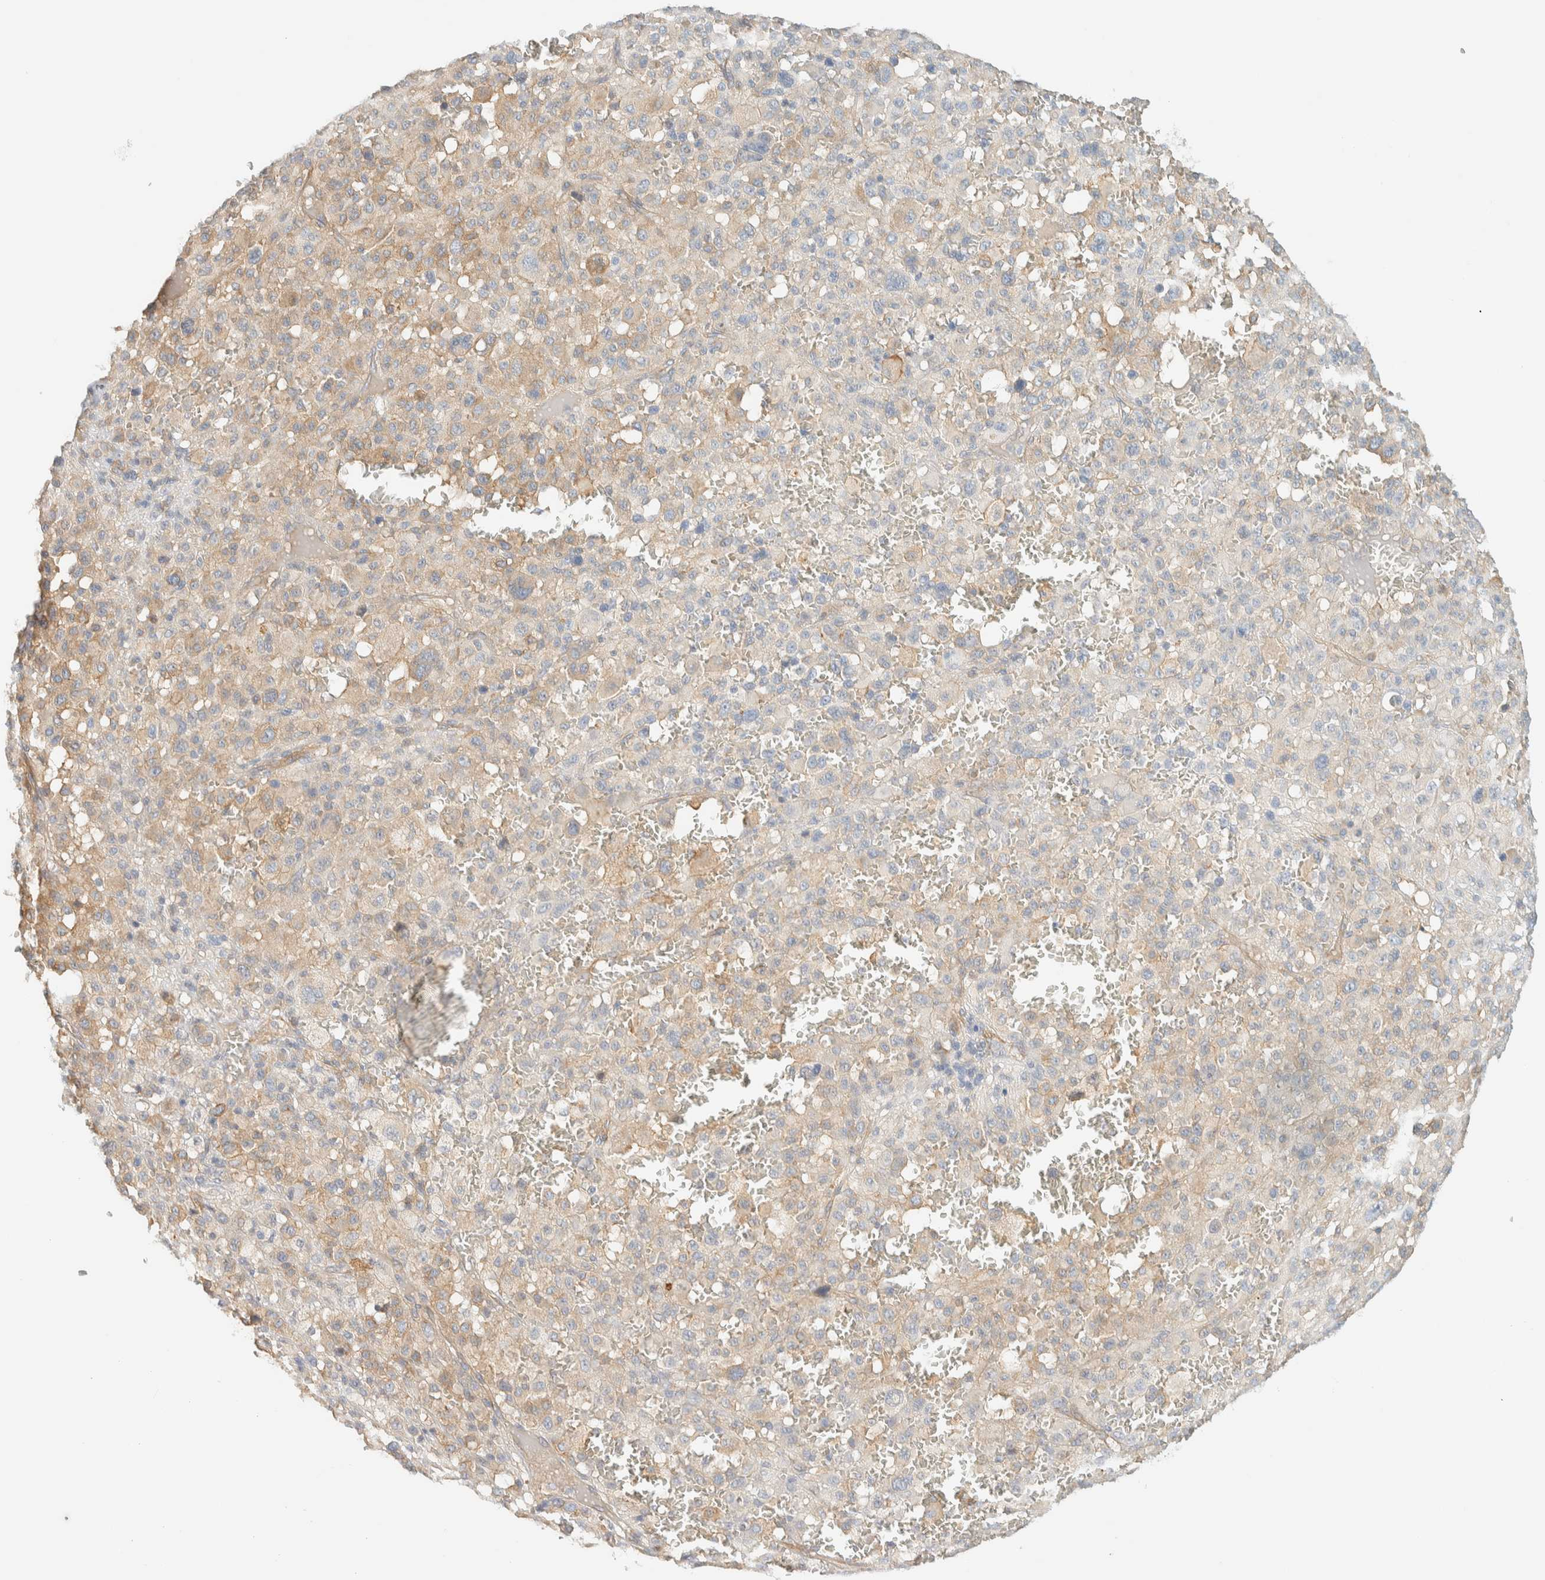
{"staining": {"intensity": "weak", "quantity": "25%-75%", "location": "cytoplasmic/membranous"}, "tissue": "melanoma", "cell_type": "Tumor cells", "image_type": "cancer", "snomed": [{"axis": "morphology", "description": "Malignant melanoma, Metastatic site"}, {"axis": "topography", "description": "Skin"}], "caption": "Immunohistochemistry (DAB (3,3'-diaminobenzidine)) staining of human malignant melanoma (metastatic site) displays weak cytoplasmic/membranous protein staining in about 25%-75% of tumor cells.", "gene": "LIMA1", "patient": {"sex": "female", "age": 74}}